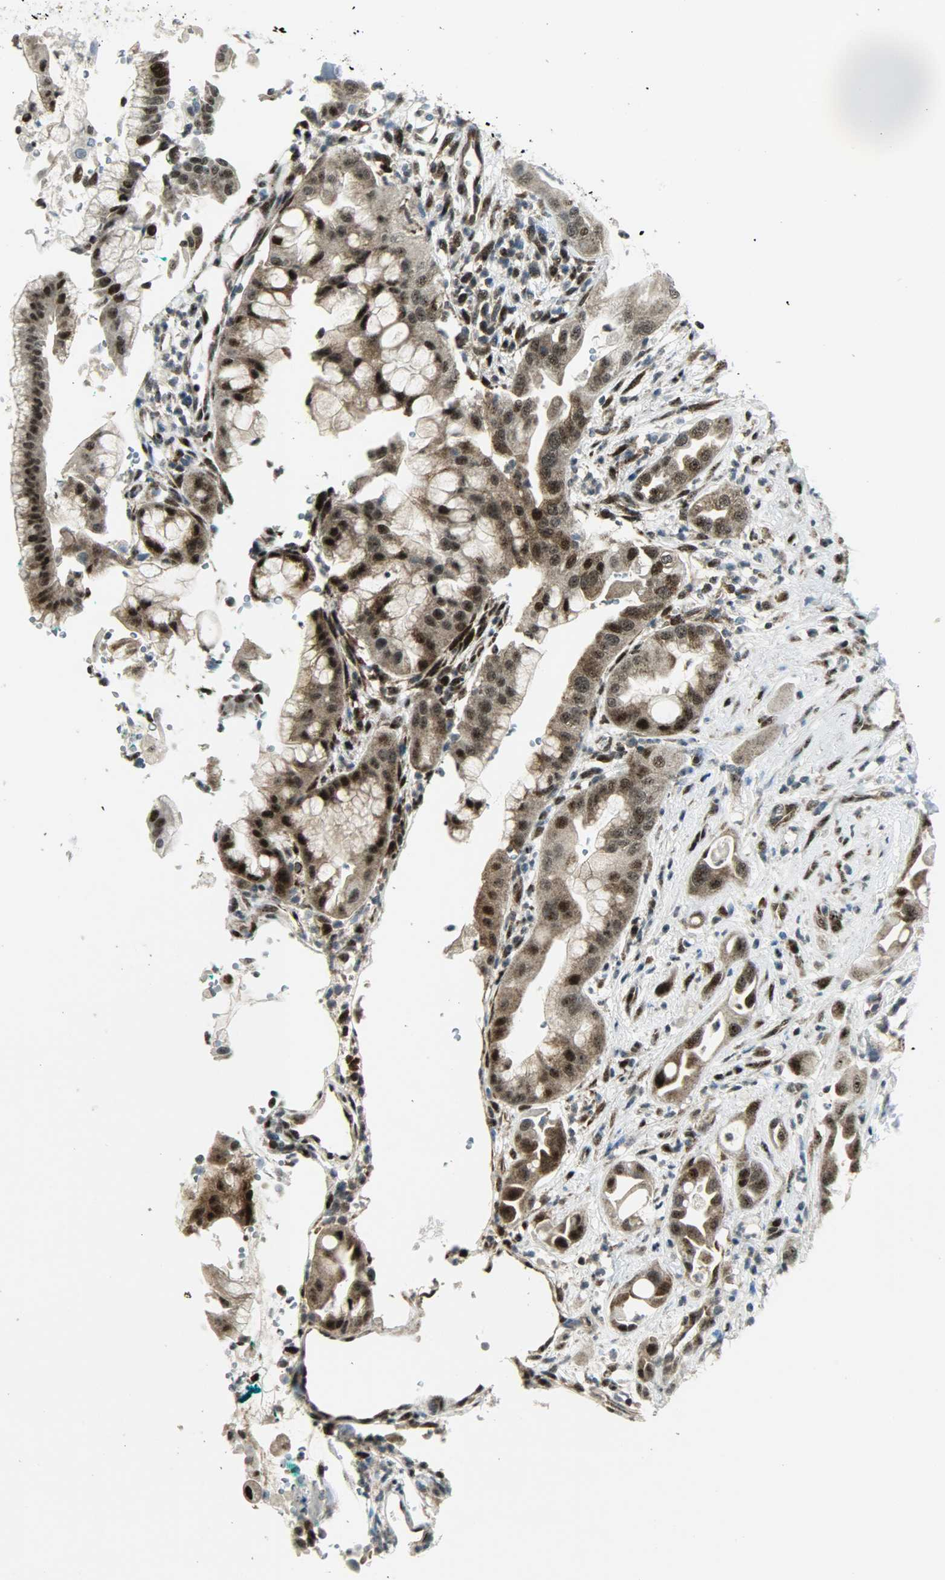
{"staining": {"intensity": "moderate", "quantity": "25%-75%", "location": "cytoplasmic/membranous,nuclear"}, "tissue": "pancreatic cancer", "cell_type": "Tumor cells", "image_type": "cancer", "snomed": [{"axis": "morphology", "description": "Adenocarcinoma, NOS"}, {"axis": "morphology", "description": "Adenocarcinoma, metastatic, NOS"}, {"axis": "topography", "description": "Lymph node"}, {"axis": "topography", "description": "Pancreas"}, {"axis": "topography", "description": "Duodenum"}], "caption": "Pancreatic cancer tissue reveals moderate cytoplasmic/membranous and nuclear expression in about 25%-75% of tumor cells Using DAB (brown) and hematoxylin (blue) stains, captured at high magnification using brightfield microscopy.", "gene": "IL15", "patient": {"sex": "female", "age": 64}}